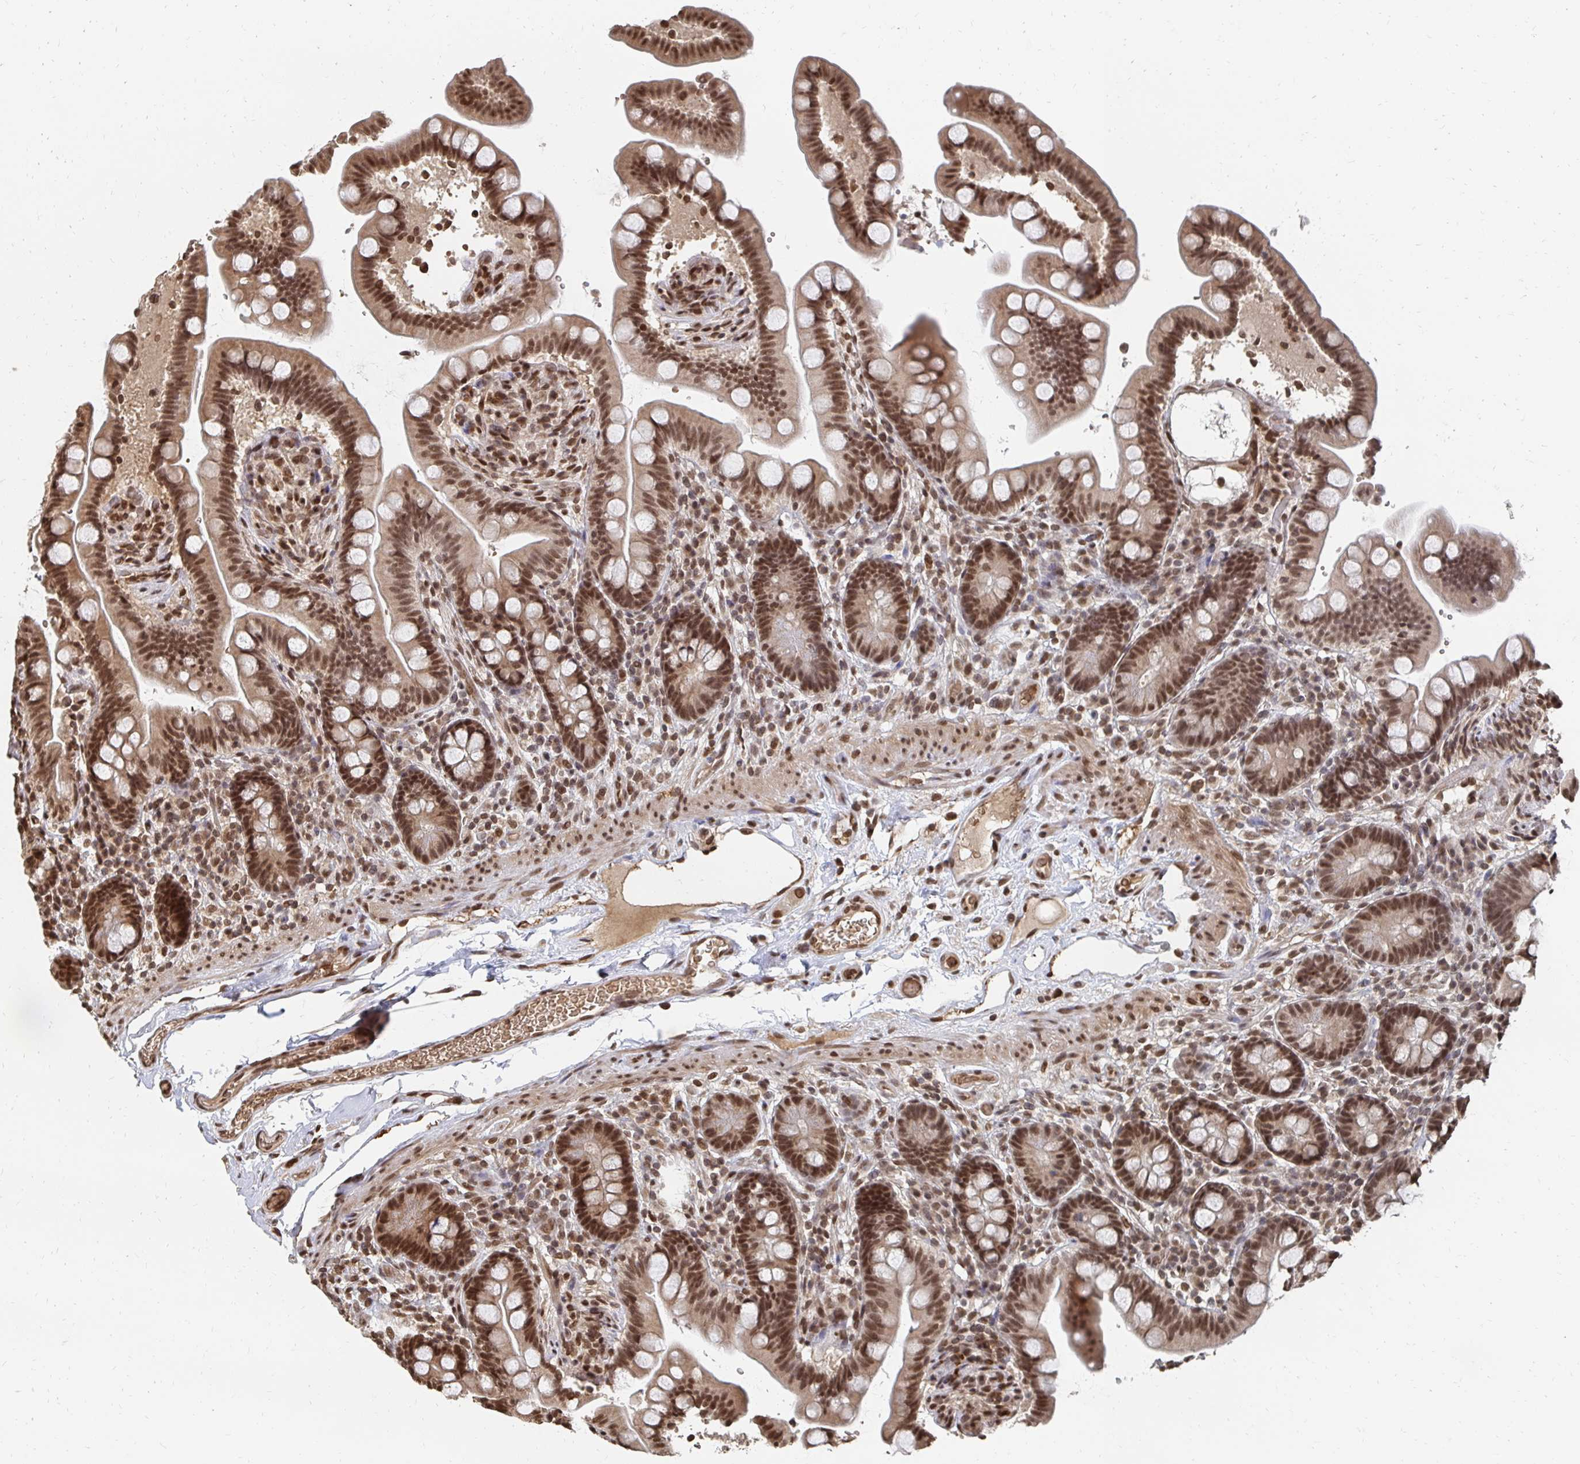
{"staining": {"intensity": "strong", "quantity": ">75%", "location": "nuclear"}, "tissue": "colon", "cell_type": "Endothelial cells", "image_type": "normal", "snomed": [{"axis": "morphology", "description": "Normal tissue, NOS"}, {"axis": "topography", "description": "Smooth muscle"}, {"axis": "topography", "description": "Colon"}], "caption": "Immunohistochemistry (IHC) micrograph of benign colon: human colon stained using IHC displays high levels of strong protein expression localized specifically in the nuclear of endothelial cells, appearing as a nuclear brown color.", "gene": "GTF3C6", "patient": {"sex": "male", "age": 73}}